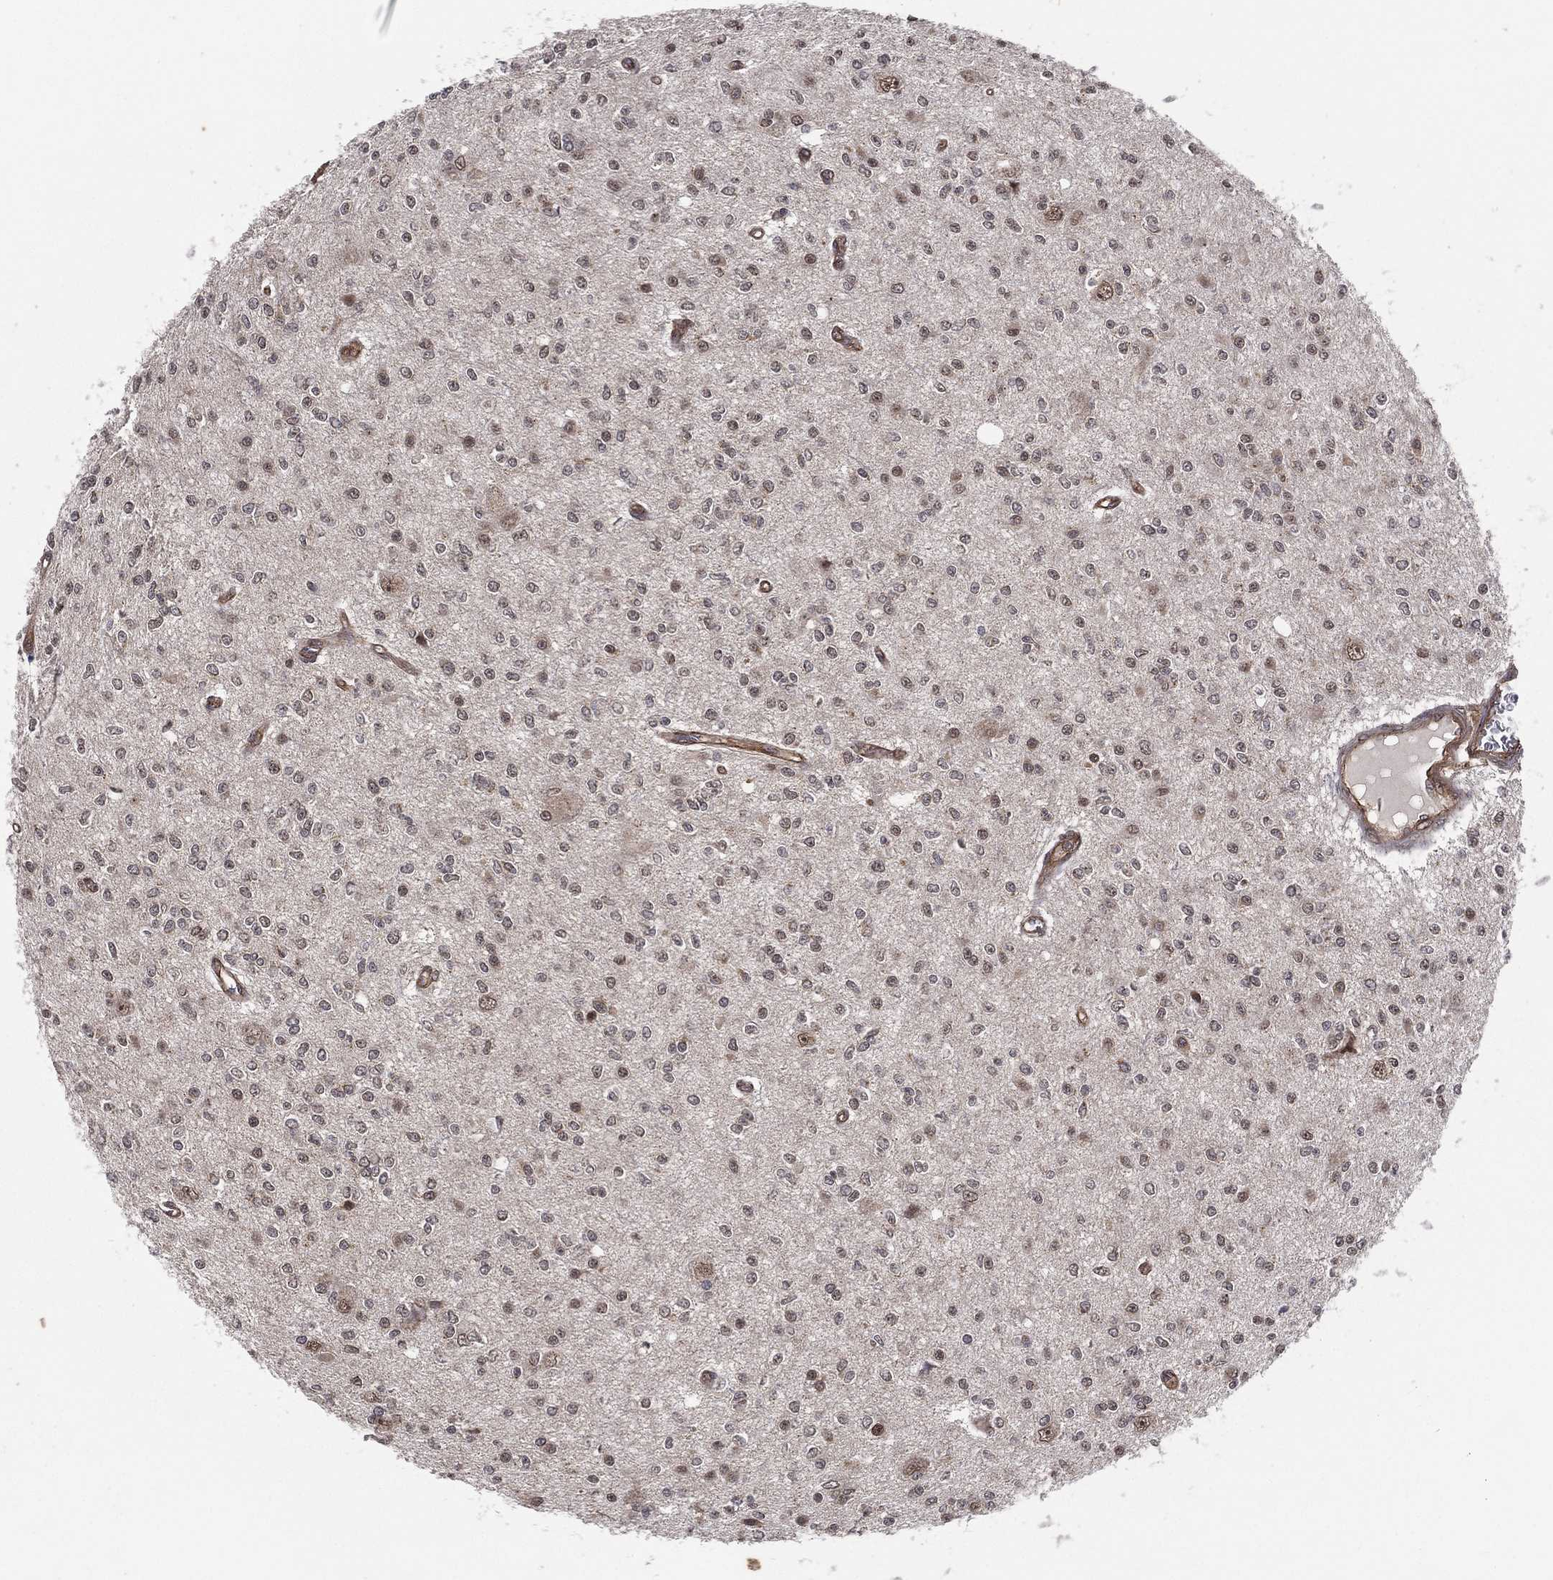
{"staining": {"intensity": "weak", "quantity": "<25%", "location": "cytoplasmic/membranous"}, "tissue": "glioma", "cell_type": "Tumor cells", "image_type": "cancer", "snomed": [{"axis": "morphology", "description": "Glioma, malignant, Low grade"}, {"axis": "topography", "description": "Brain"}], "caption": "High magnification brightfield microscopy of glioma stained with DAB (brown) and counterstained with hematoxylin (blue): tumor cells show no significant positivity.", "gene": "UACA", "patient": {"sex": "male", "age": 67}}